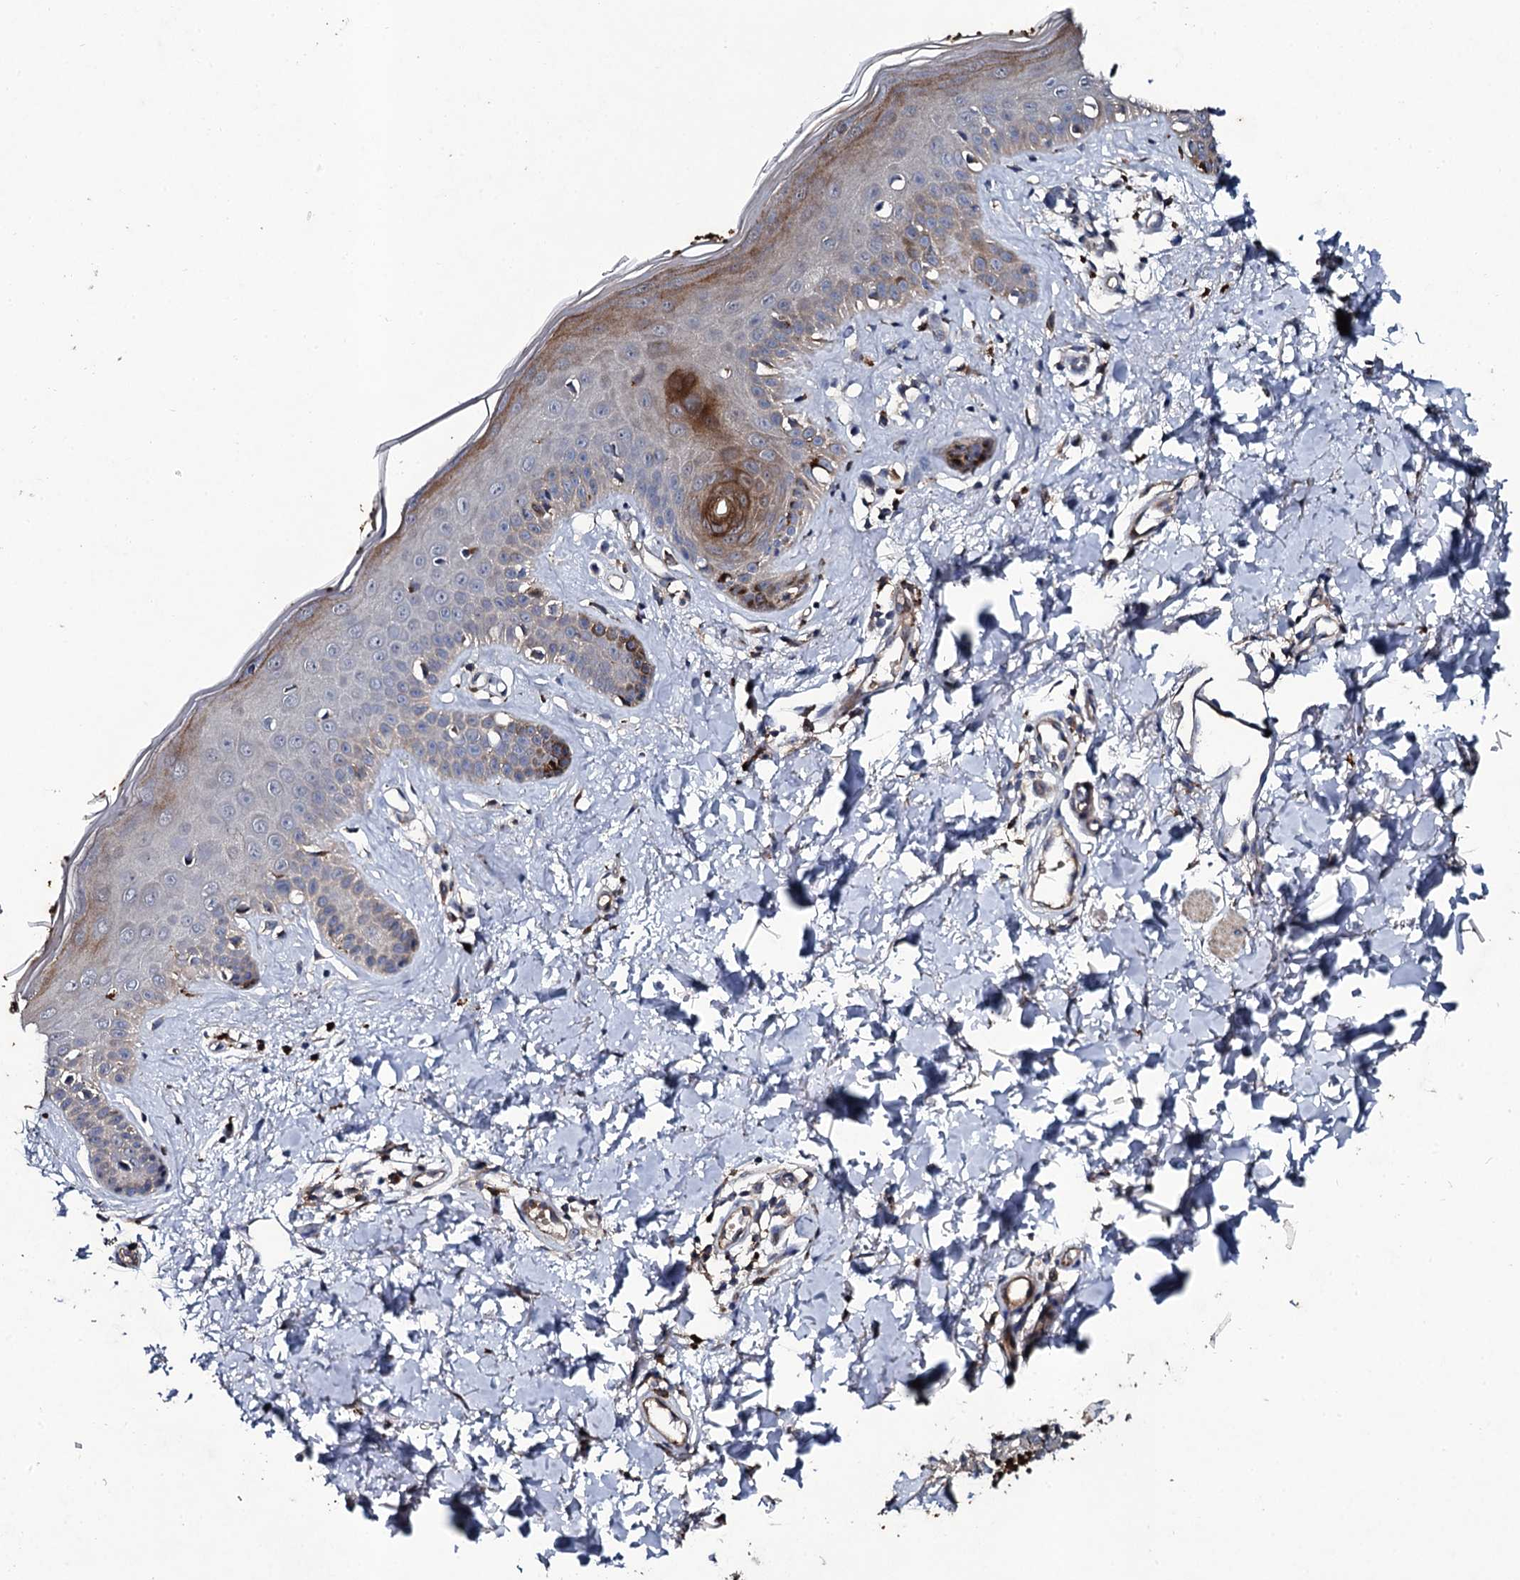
{"staining": {"intensity": "strong", "quantity": ">75%", "location": "cytoplasmic/membranous"}, "tissue": "skin", "cell_type": "Fibroblasts", "image_type": "normal", "snomed": [{"axis": "morphology", "description": "Normal tissue, NOS"}, {"axis": "topography", "description": "Skin"}], "caption": "The histopathology image exhibits immunohistochemical staining of benign skin. There is strong cytoplasmic/membranous expression is seen in about >75% of fibroblasts.", "gene": "LRRC28", "patient": {"sex": "female", "age": 58}}